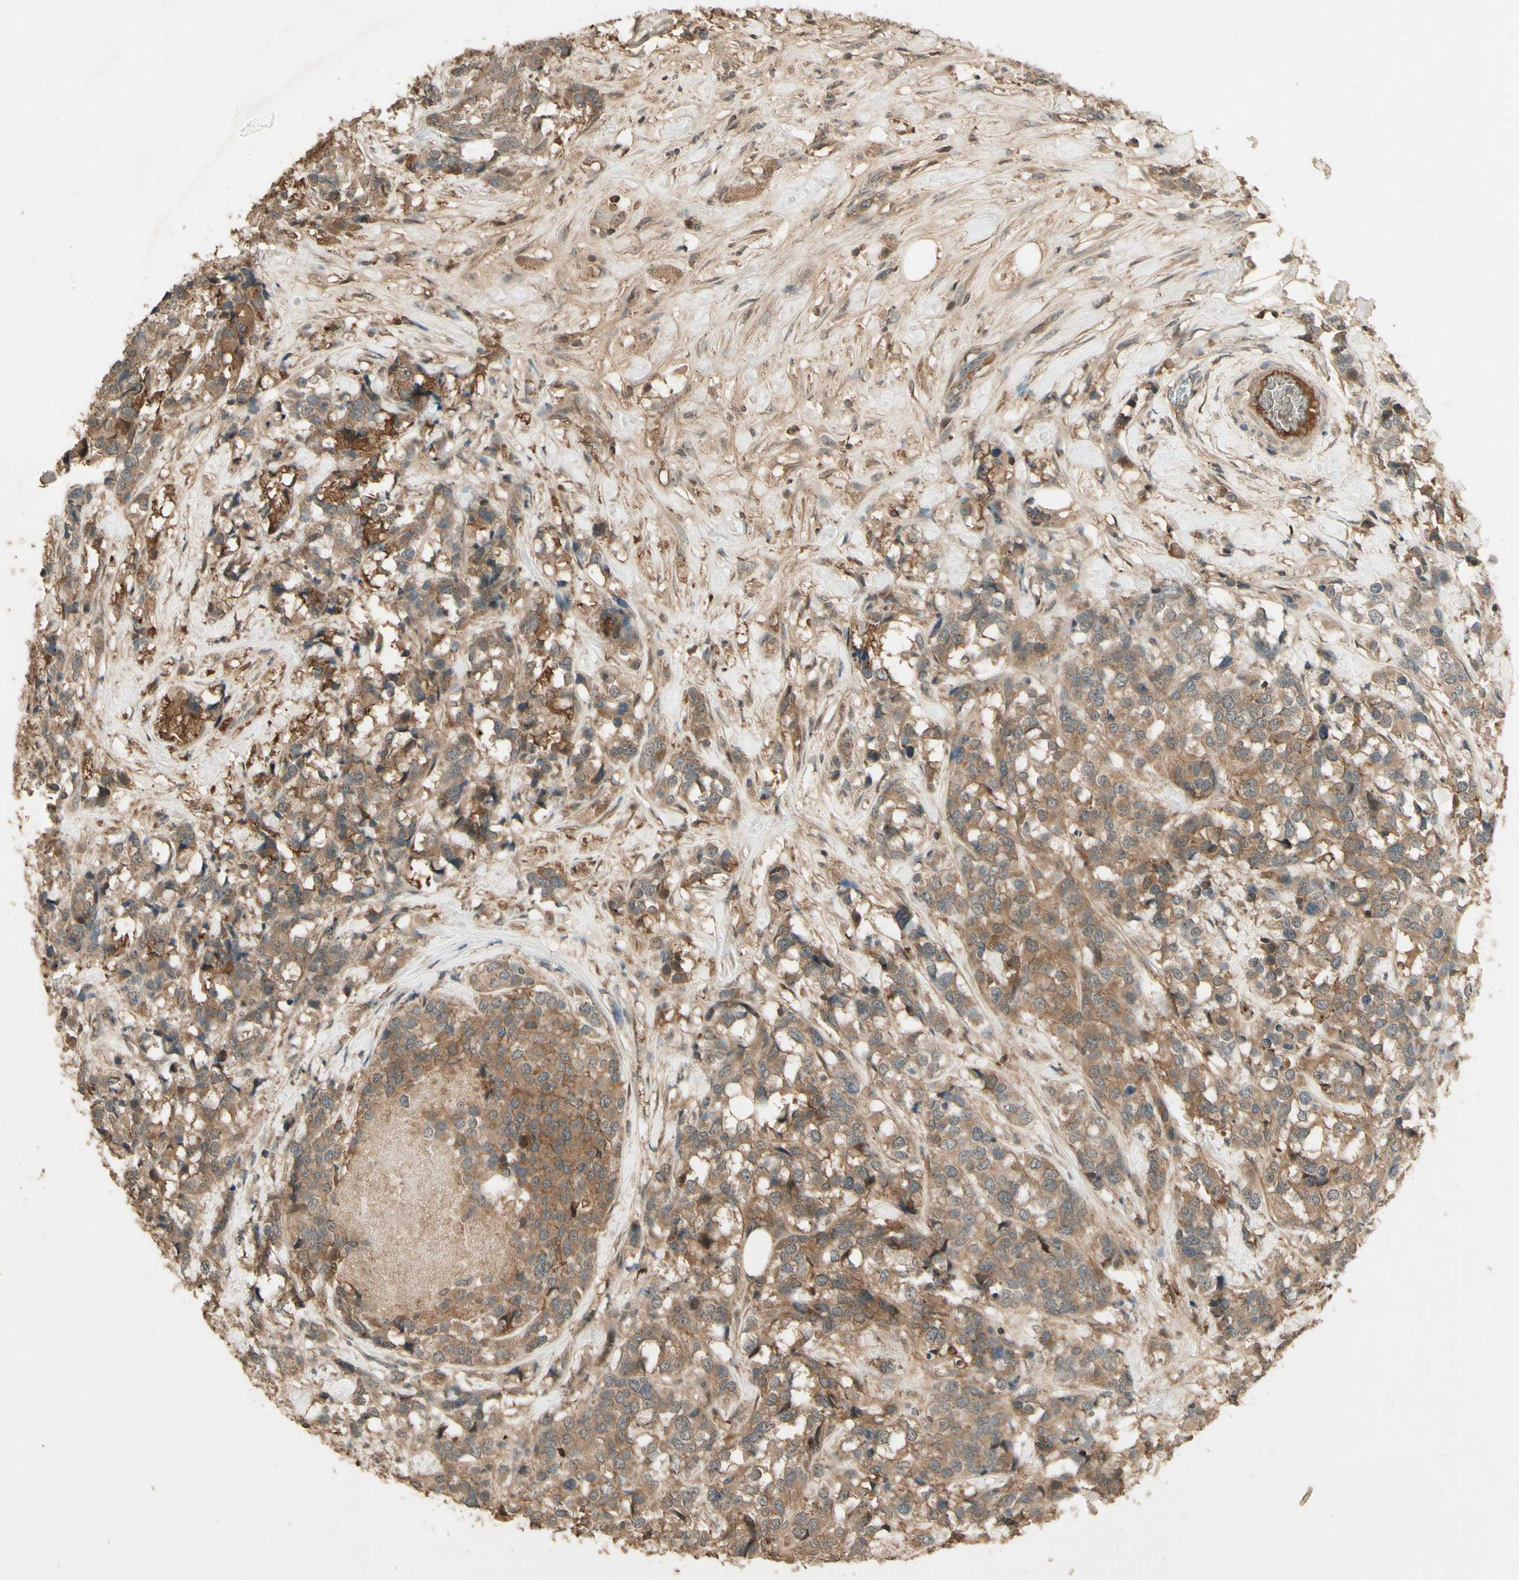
{"staining": {"intensity": "moderate", "quantity": ">75%", "location": "cytoplasmic/membranous"}, "tissue": "breast cancer", "cell_type": "Tumor cells", "image_type": "cancer", "snomed": [{"axis": "morphology", "description": "Lobular carcinoma"}, {"axis": "topography", "description": "Breast"}], "caption": "Immunohistochemistry (IHC) image of human breast lobular carcinoma stained for a protein (brown), which reveals medium levels of moderate cytoplasmic/membranous staining in approximately >75% of tumor cells.", "gene": "SMAD9", "patient": {"sex": "female", "age": 59}}